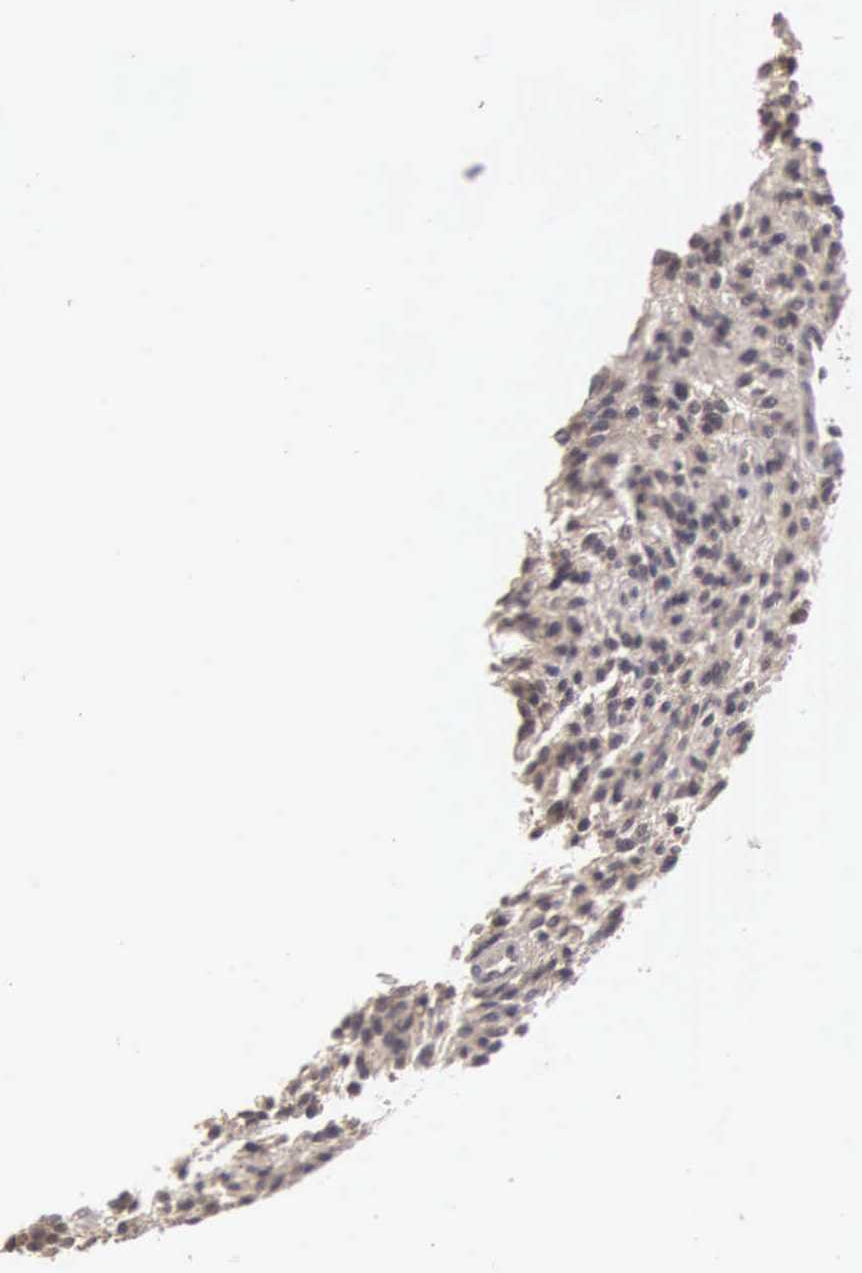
{"staining": {"intensity": "negative", "quantity": "none", "location": "none"}, "tissue": "glioma", "cell_type": "Tumor cells", "image_type": "cancer", "snomed": [{"axis": "morphology", "description": "Glioma, malignant, High grade"}, {"axis": "topography", "description": "Brain"}], "caption": "High magnification brightfield microscopy of malignant high-grade glioma stained with DAB (3,3'-diaminobenzidine) (brown) and counterstained with hematoxylin (blue): tumor cells show no significant positivity.", "gene": "AMN", "patient": {"sex": "female", "age": 13}}